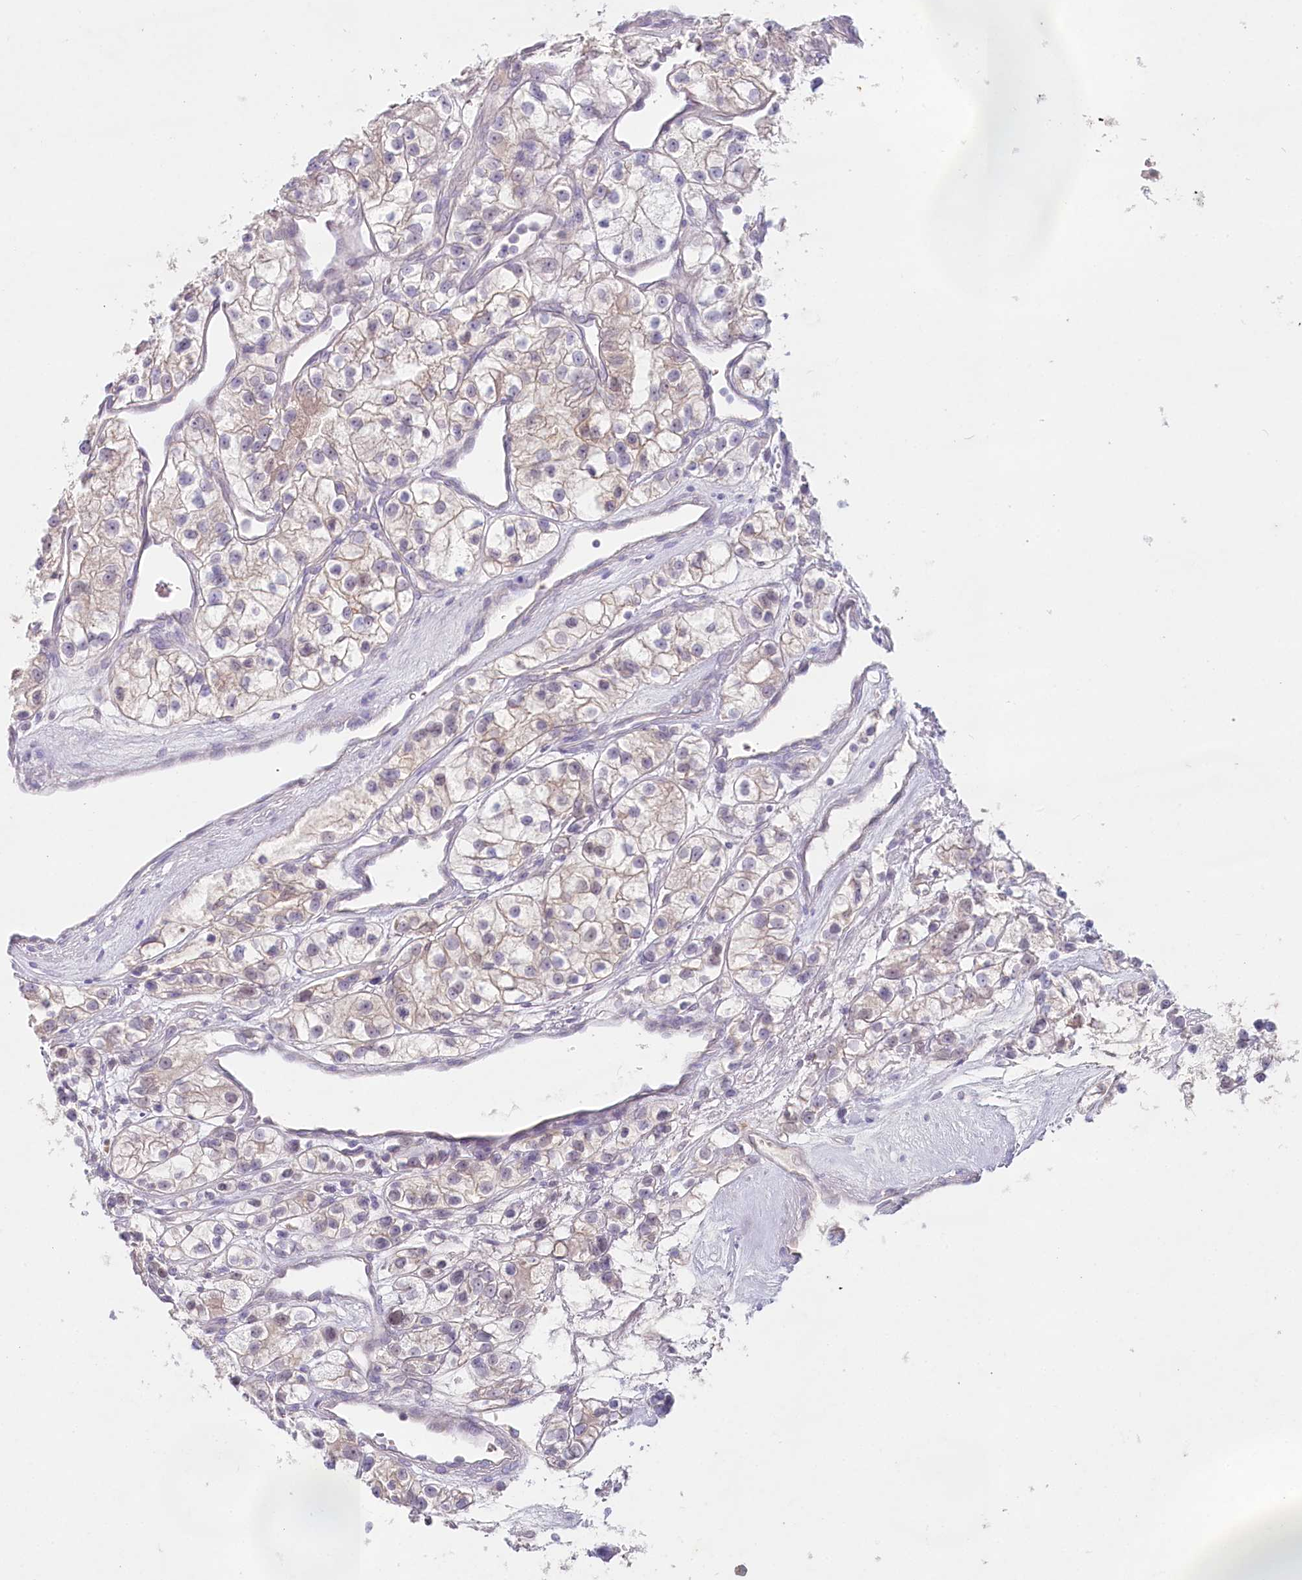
{"staining": {"intensity": "weak", "quantity": "25%-75%", "location": "cytoplasmic/membranous"}, "tissue": "renal cancer", "cell_type": "Tumor cells", "image_type": "cancer", "snomed": [{"axis": "morphology", "description": "Adenocarcinoma, NOS"}, {"axis": "topography", "description": "Kidney"}], "caption": "Human renal cancer (adenocarcinoma) stained with a brown dye reveals weak cytoplasmic/membranous positive staining in about 25%-75% of tumor cells.", "gene": "PSAPL1", "patient": {"sex": "female", "age": 57}}